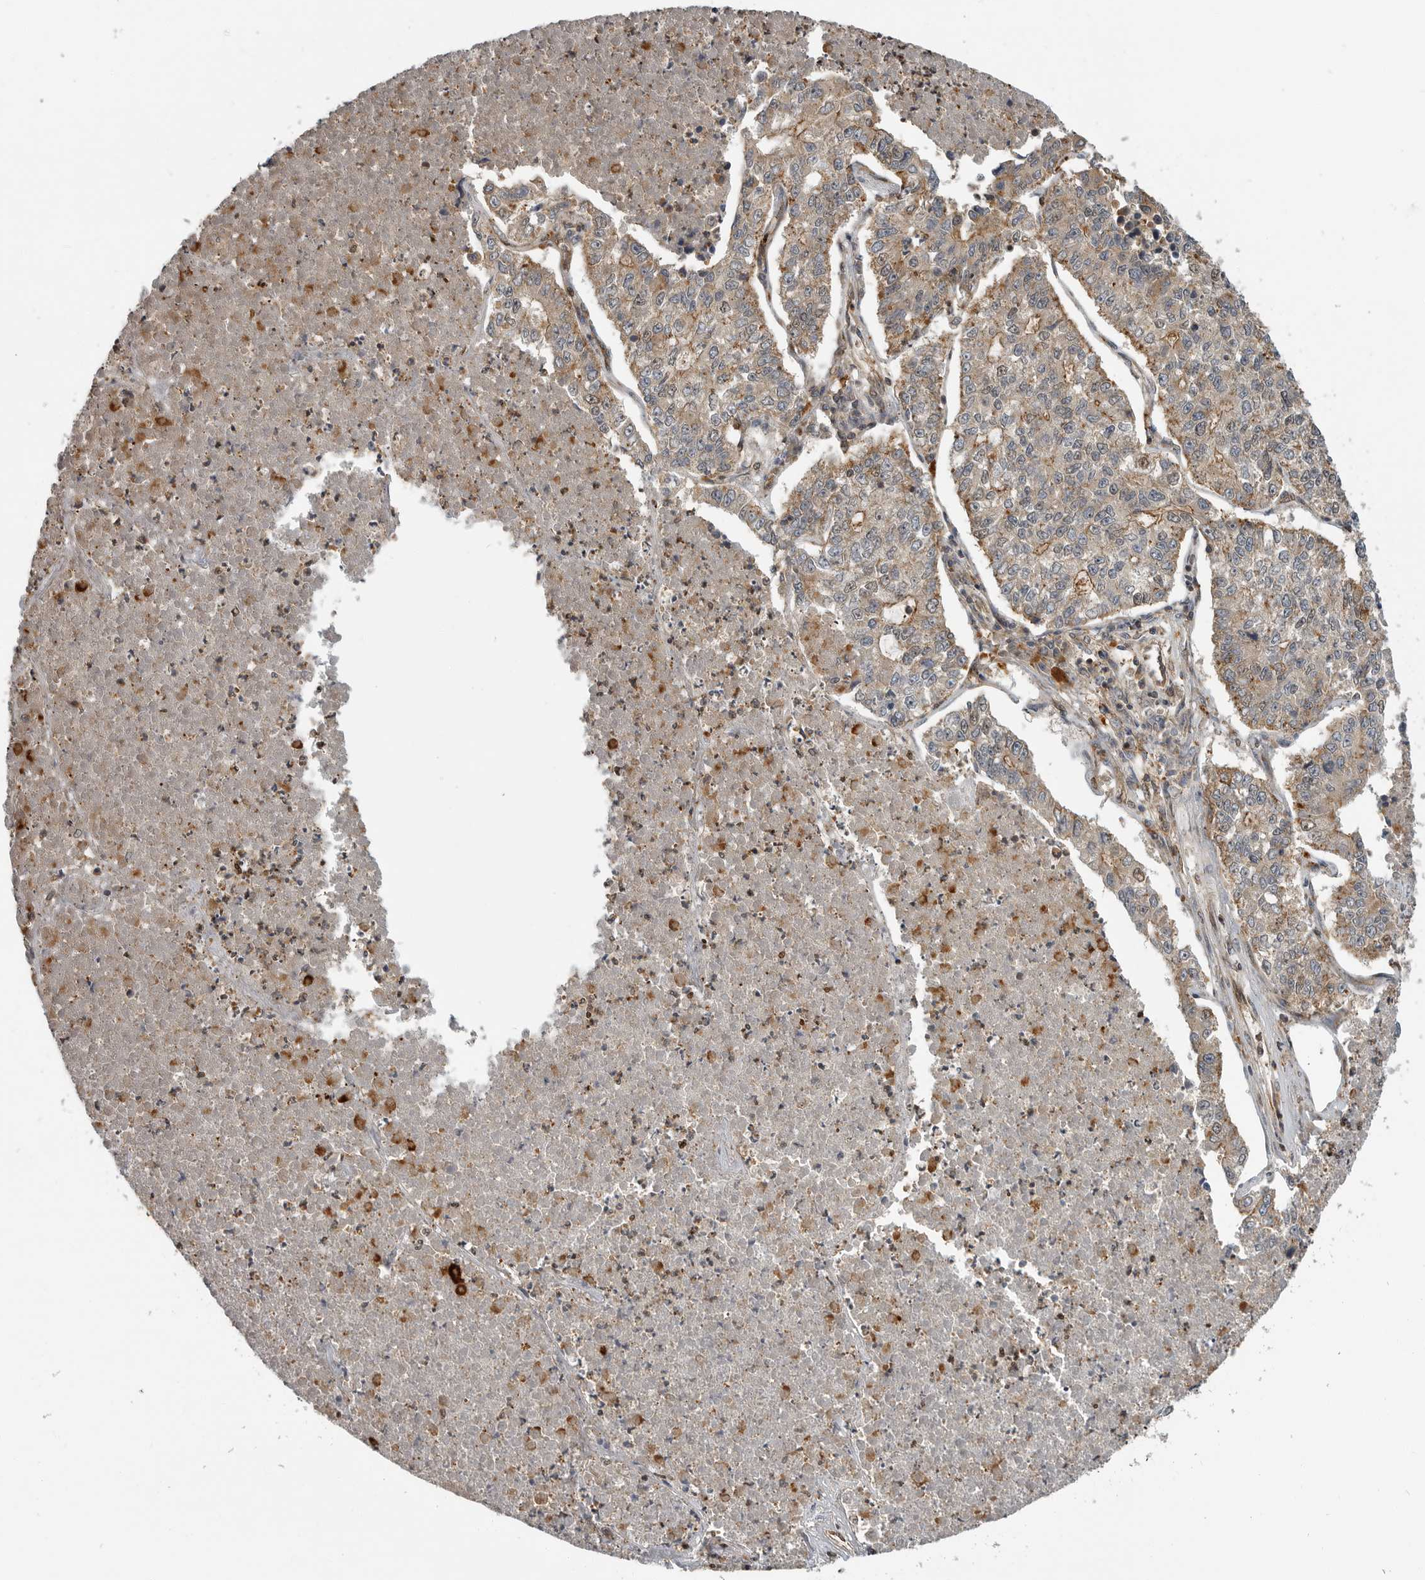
{"staining": {"intensity": "moderate", "quantity": "<25%", "location": "cytoplasmic/membranous"}, "tissue": "lung cancer", "cell_type": "Tumor cells", "image_type": "cancer", "snomed": [{"axis": "morphology", "description": "Adenocarcinoma, NOS"}, {"axis": "topography", "description": "Lung"}], "caption": "High-magnification brightfield microscopy of lung cancer (adenocarcinoma) stained with DAB (3,3'-diaminobenzidine) (brown) and counterstained with hematoxylin (blue). tumor cells exhibit moderate cytoplasmic/membranous expression is identified in approximately<25% of cells.", "gene": "STRAP", "patient": {"sex": "male", "age": 49}}